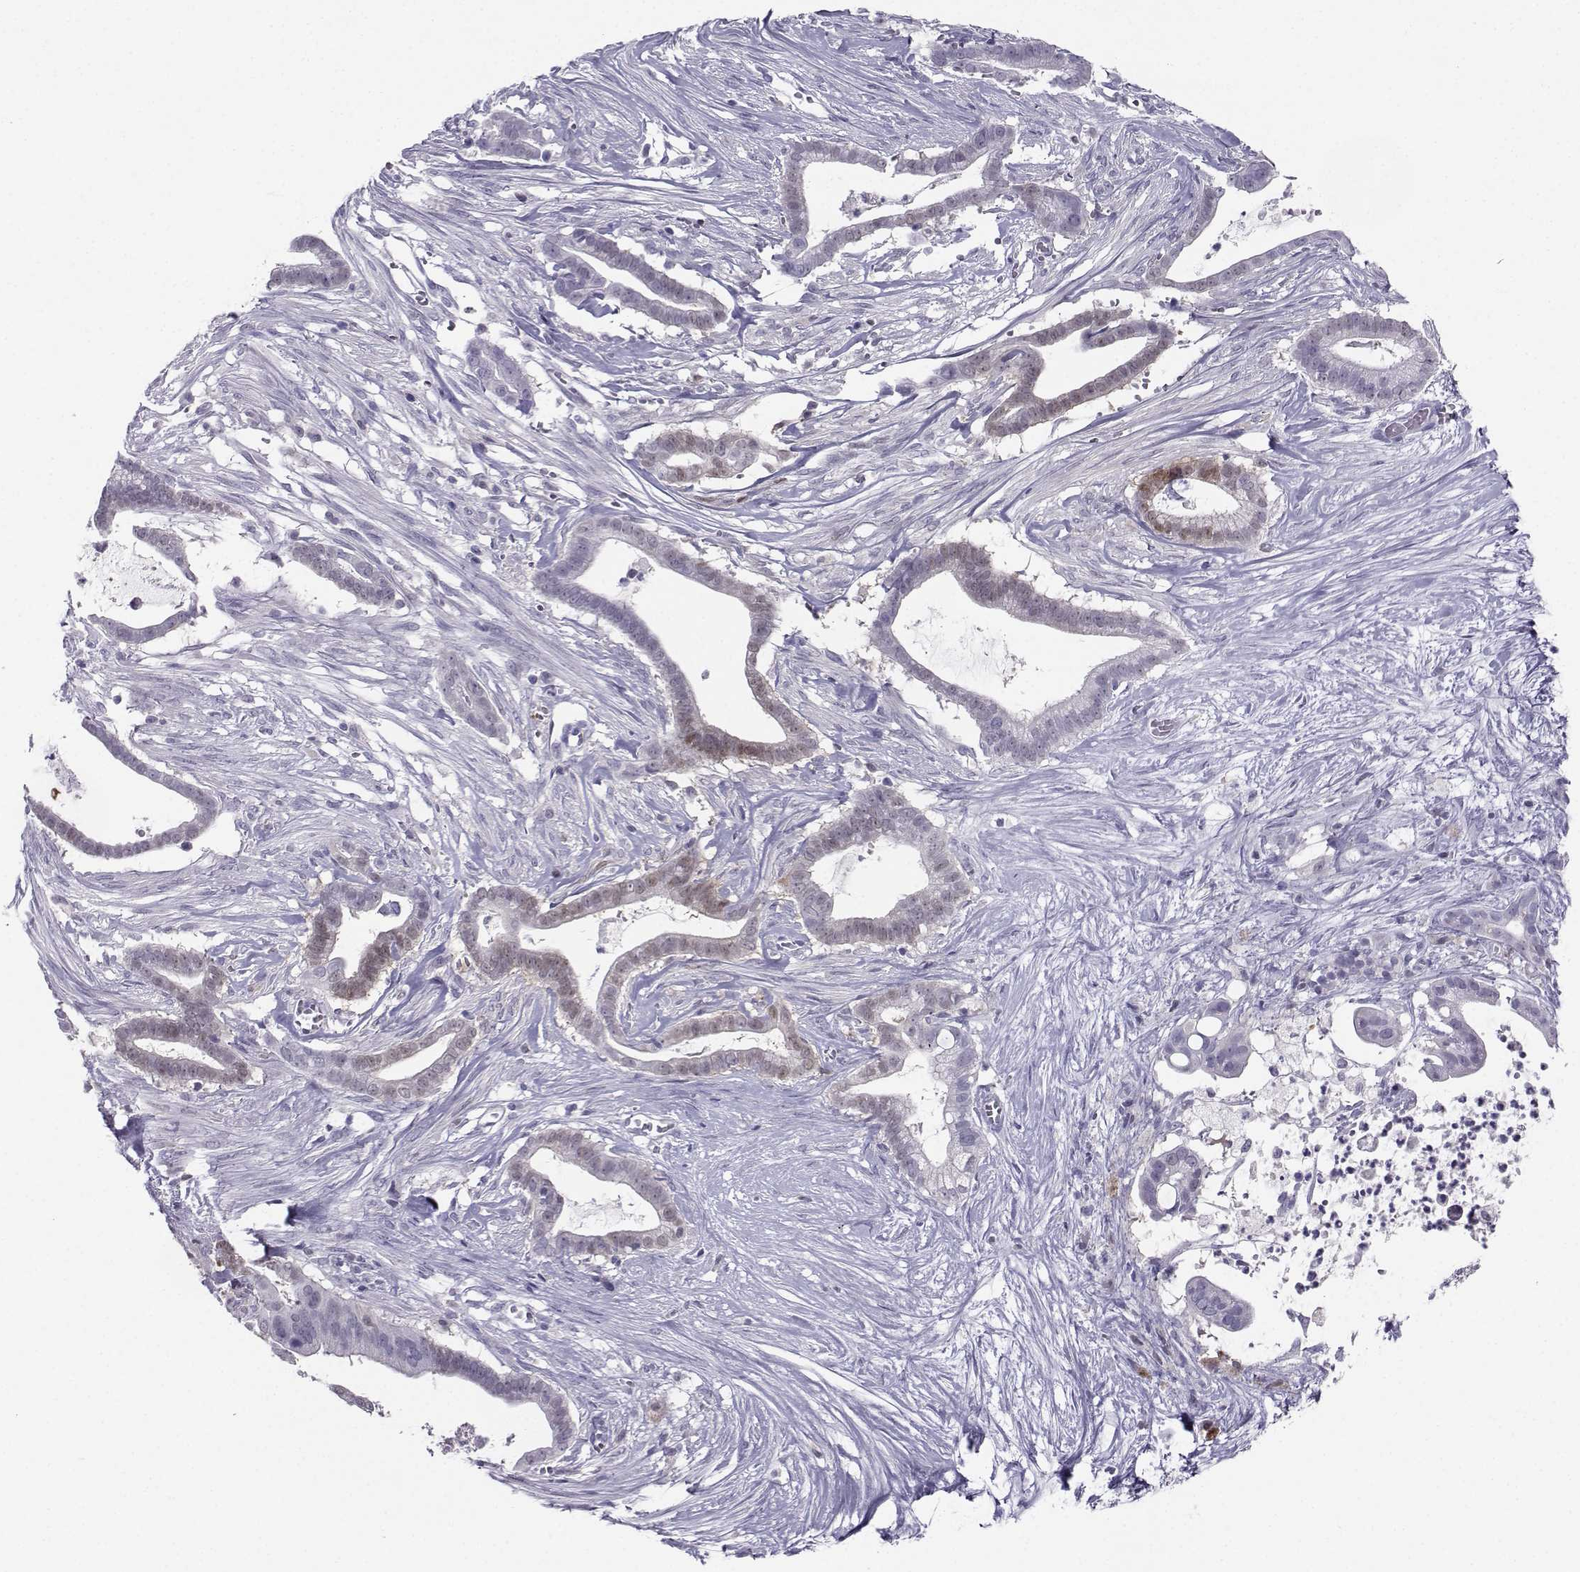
{"staining": {"intensity": "weak", "quantity": "<25%", "location": "nuclear"}, "tissue": "pancreatic cancer", "cell_type": "Tumor cells", "image_type": "cancer", "snomed": [{"axis": "morphology", "description": "Adenocarcinoma, NOS"}, {"axis": "topography", "description": "Pancreas"}], "caption": "The histopathology image exhibits no staining of tumor cells in pancreatic cancer.", "gene": "PGK1", "patient": {"sex": "male", "age": 61}}